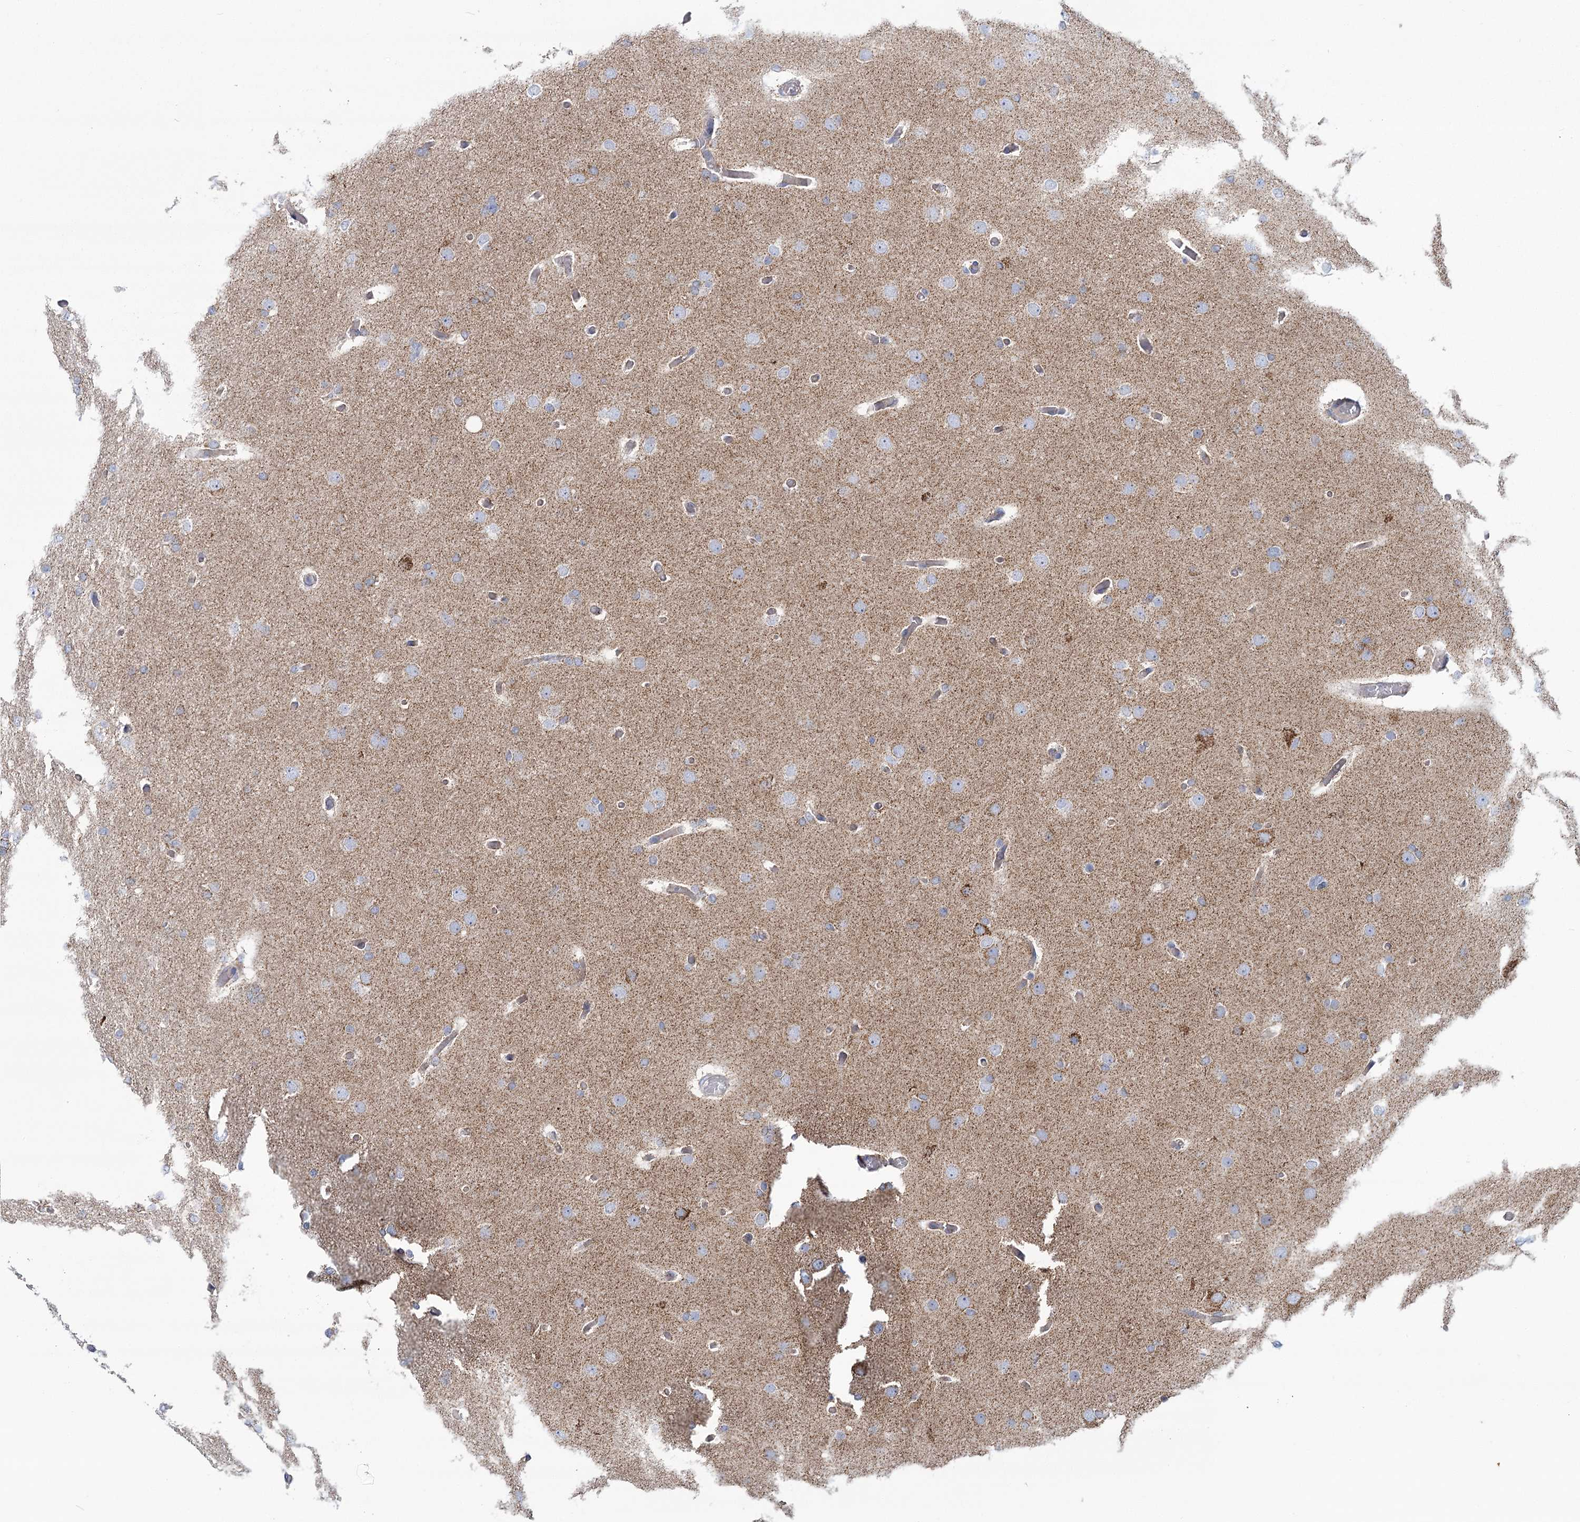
{"staining": {"intensity": "moderate", "quantity": "<25%", "location": "cytoplasmic/membranous"}, "tissue": "glioma", "cell_type": "Tumor cells", "image_type": "cancer", "snomed": [{"axis": "morphology", "description": "Glioma, malignant, High grade"}, {"axis": "topography", "description": "Cerebral cortex"}], "caption": "Malignant high-grade glioma was stained to show a protein in brown. There is low levels of moderate cytoplasmic/membranous expression in about <25% of tumor cells.", "gene": "SNX7", "patient": {"sex": "female", "age": 36}}